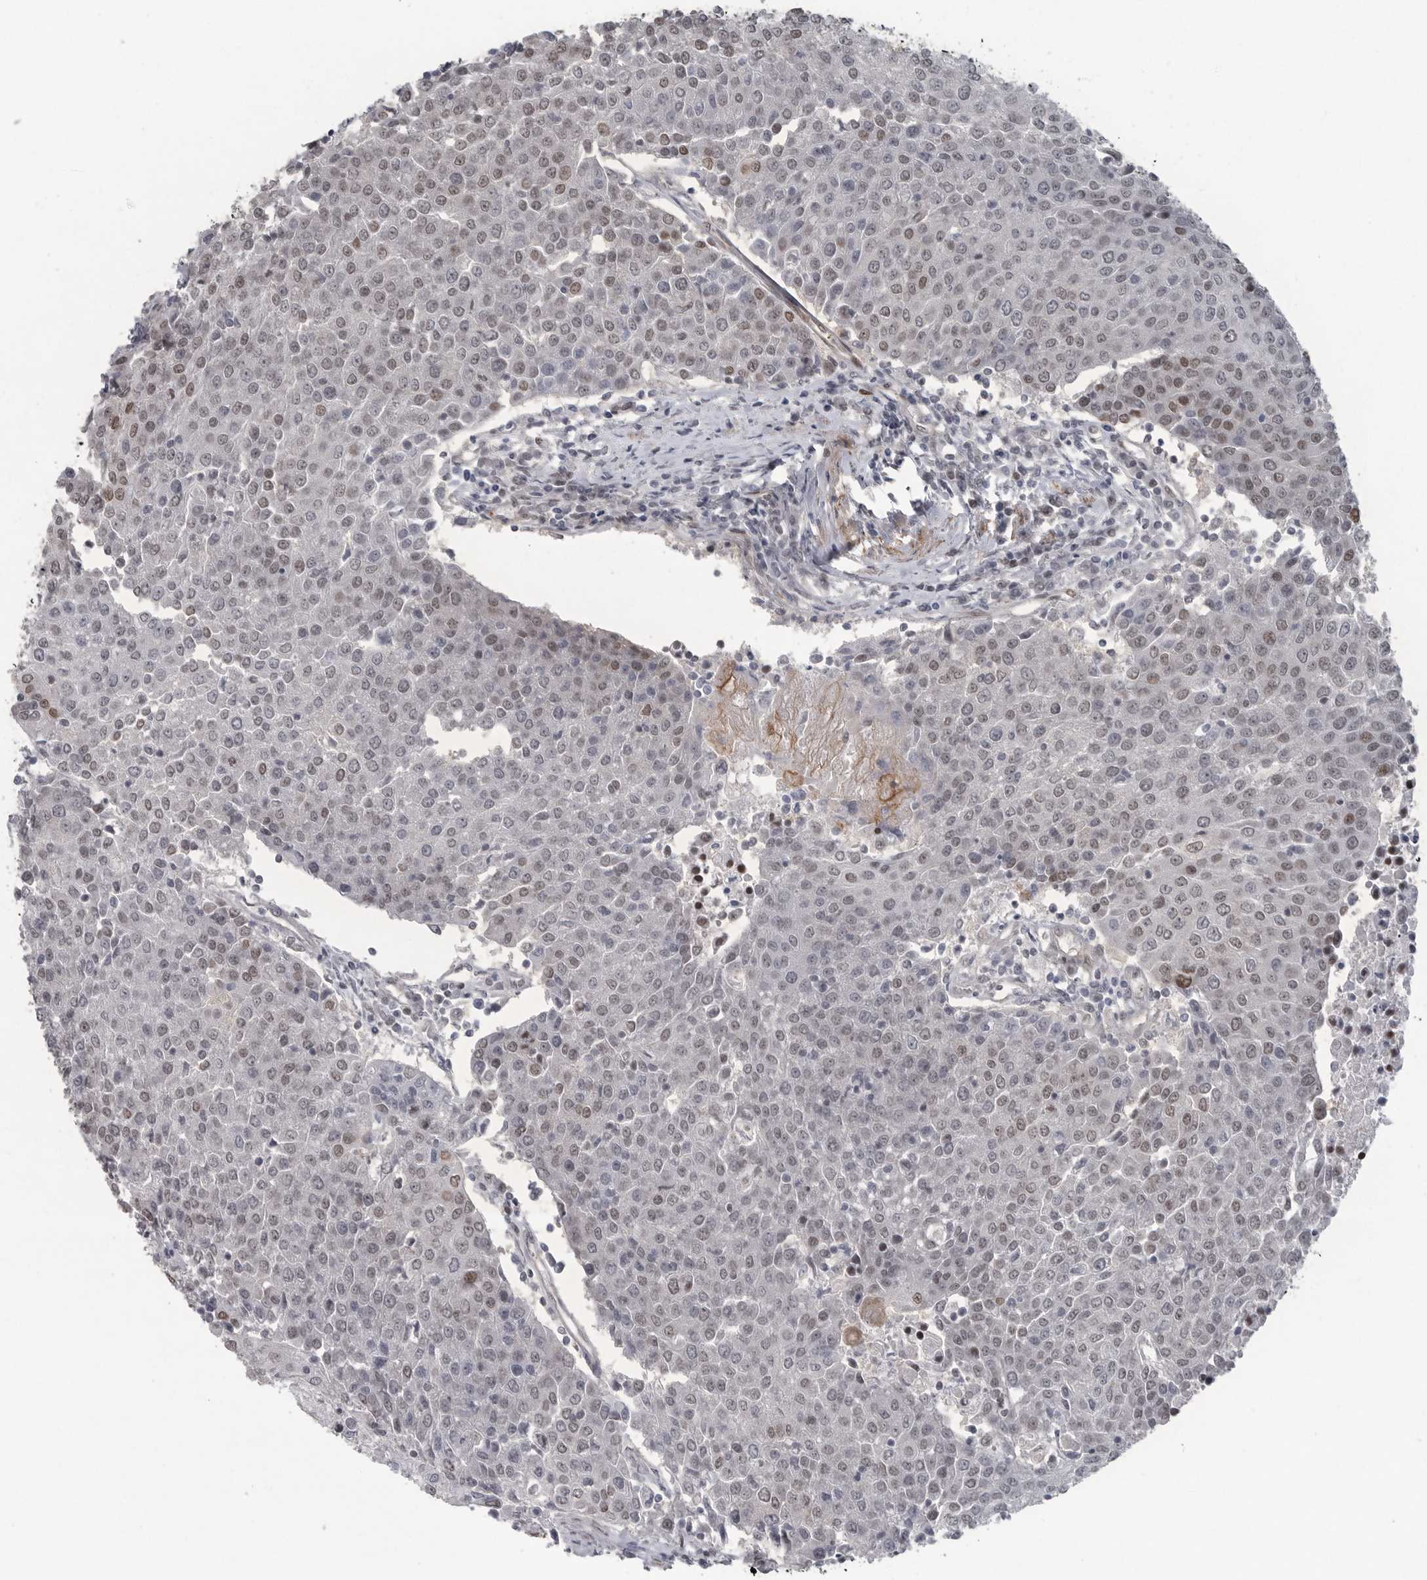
{"staining": {"intensity": "moderate", "quantity": "<25%", "location": "nuclear"}, "tissue": "urothelial cancer", "cell_type": "Tumor cells", "image_type": "cancer", "snomed": [{"axis": "morphology", "description": "Urothelial carcinoma, High grade"}, {"axis": "topography", "description": "Urinary bladder"}], "caption": "Urothelial cancer stained with immunohistochemistry displays moderate nuclear positivity in about <25% of tumor cells. The staining was performed using DAB, with brown indicating positive protein expression. Nuclei are stained blue with hematoxylin.", "gene": "HMGN3", "patient": {"sex": "female", "age": 85}}